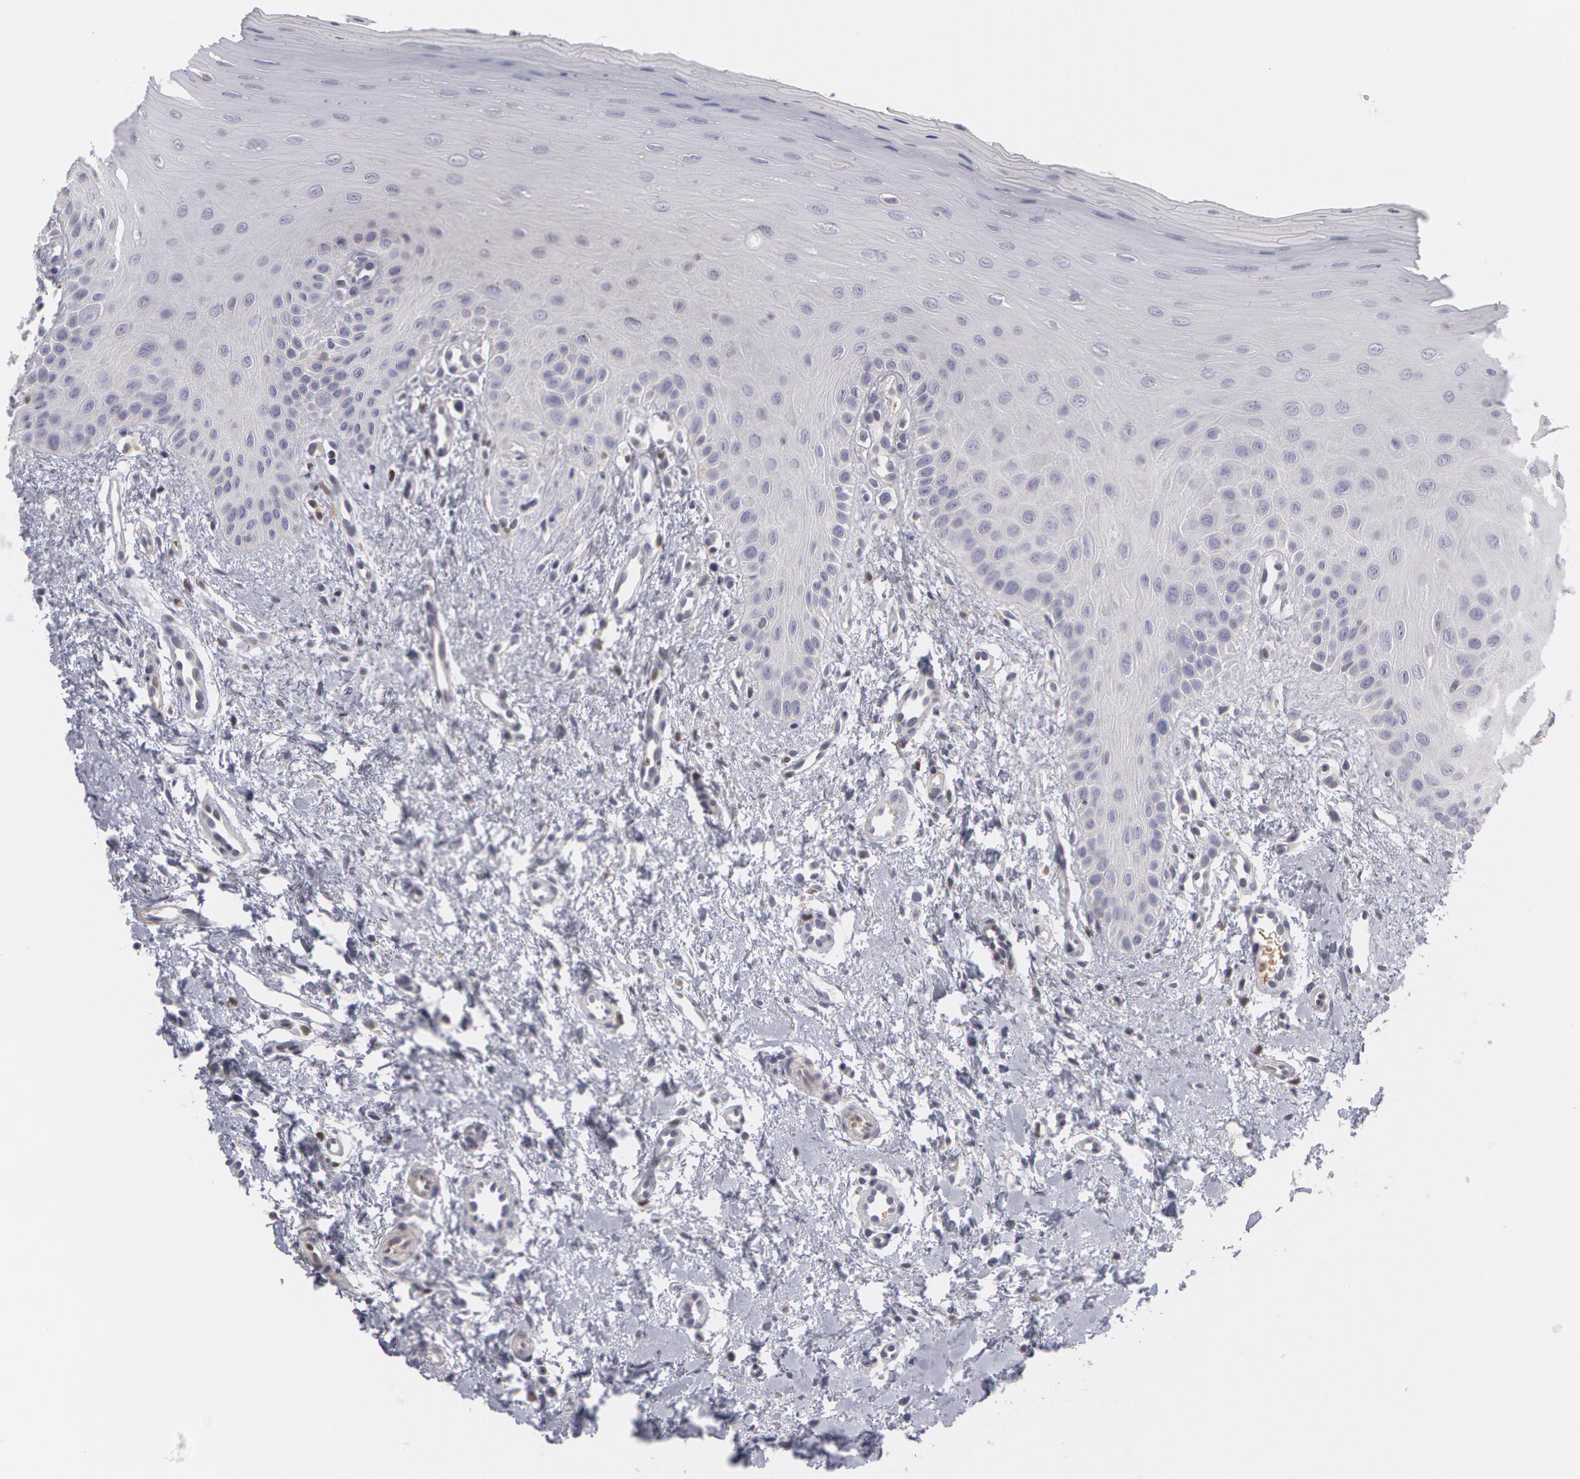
{"staining": {"intensity": "negative", "quantity": "none", "location": "none"}, "tissue": "oral mucosa", "cell_type": "Squamous epithelial cells", "image_type": "normal", "snomed": [{"axis": "morphology", "description": "Normal tissue, NOS"}, {"axis": "topography", "description": "Oral tissue"}], "caption": "Protein analysis of unremarkable oral mucosa displays no significant positivity in squamous epithelial cells.", "gene": "CAT", "patient": {"sex": "female", "age": 23}}